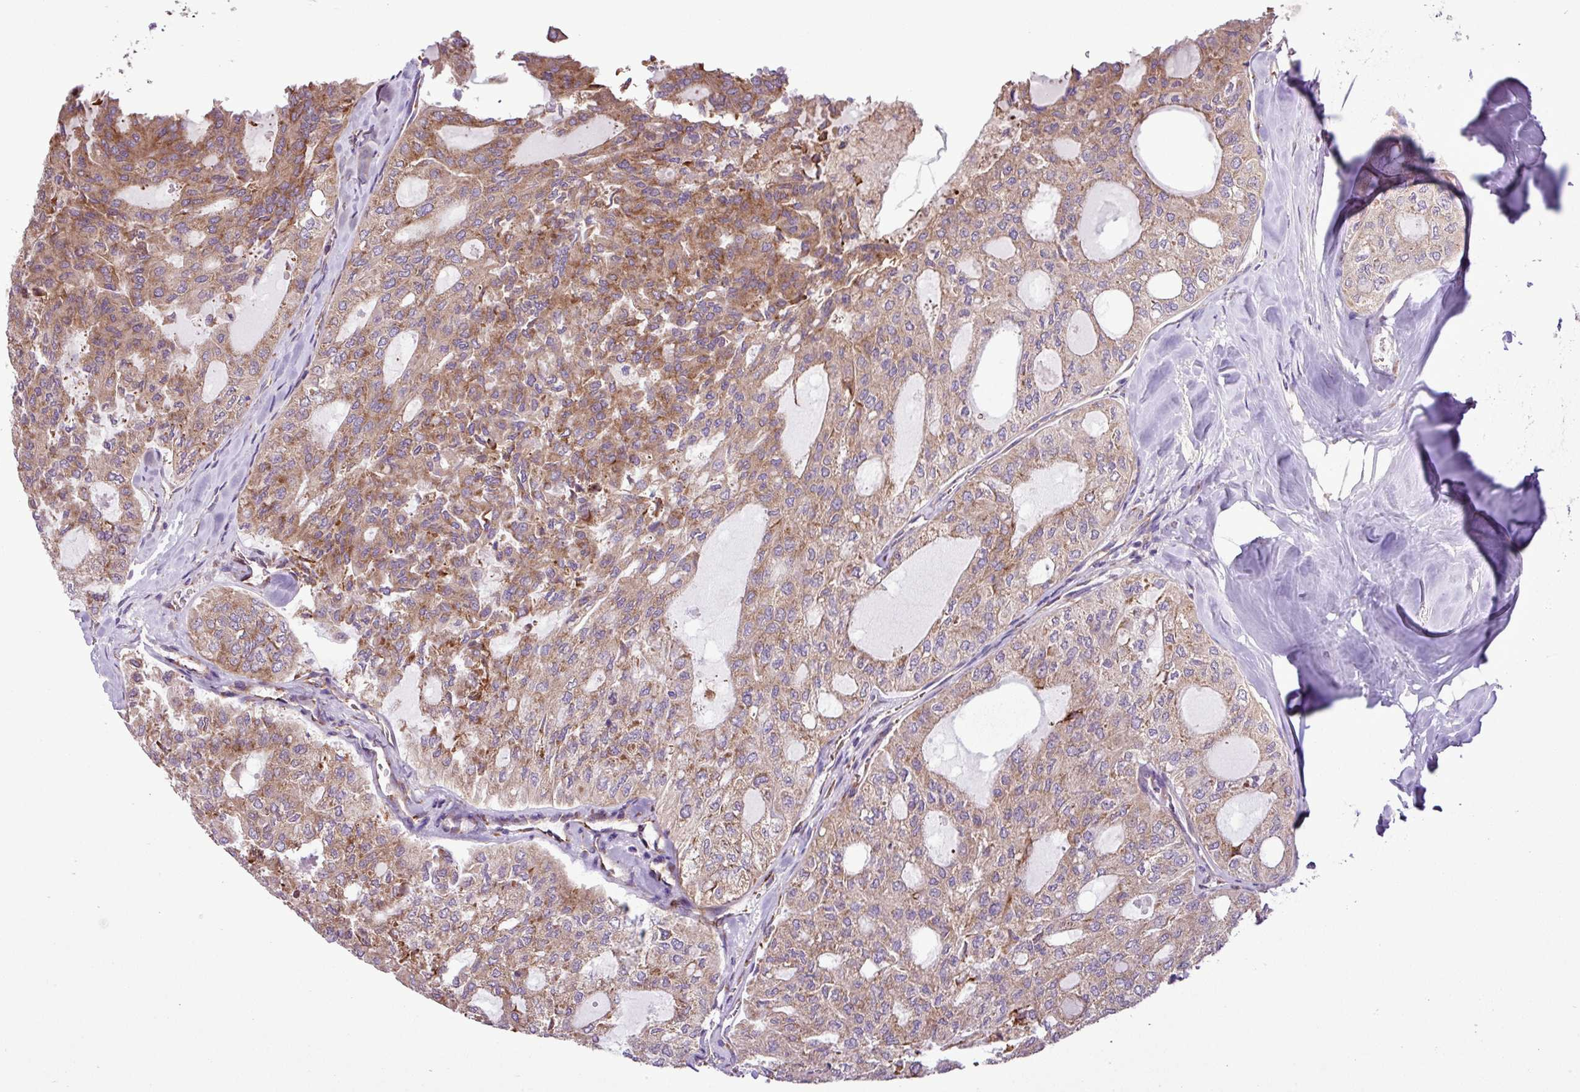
{"staining": {"intensity": "moderate", "quantity": ">75%", "location": "cytoplasmic/membranous"}, "tissue": "thyroid cancer", "cell_type": "Tumor cells", "image_type": "cancer", "snomed": [{"axis": "morphology", "description": "Follicular adenoma carcinoma, NOS"}, {"axis": "topography", "description": "Thyroid gland"}], "caption": "An image of human thyroid cancer (follicular adenoma carcinoma) stained for a protein exhibits moderate cytoplasmic/membranous brown staining in tumor cells. Immunohistochemistry stains the protein of interest in brown and the nuclei are stained blue.", "gene": "RPL13", "patient": {"sex": "male", "age": 75}}